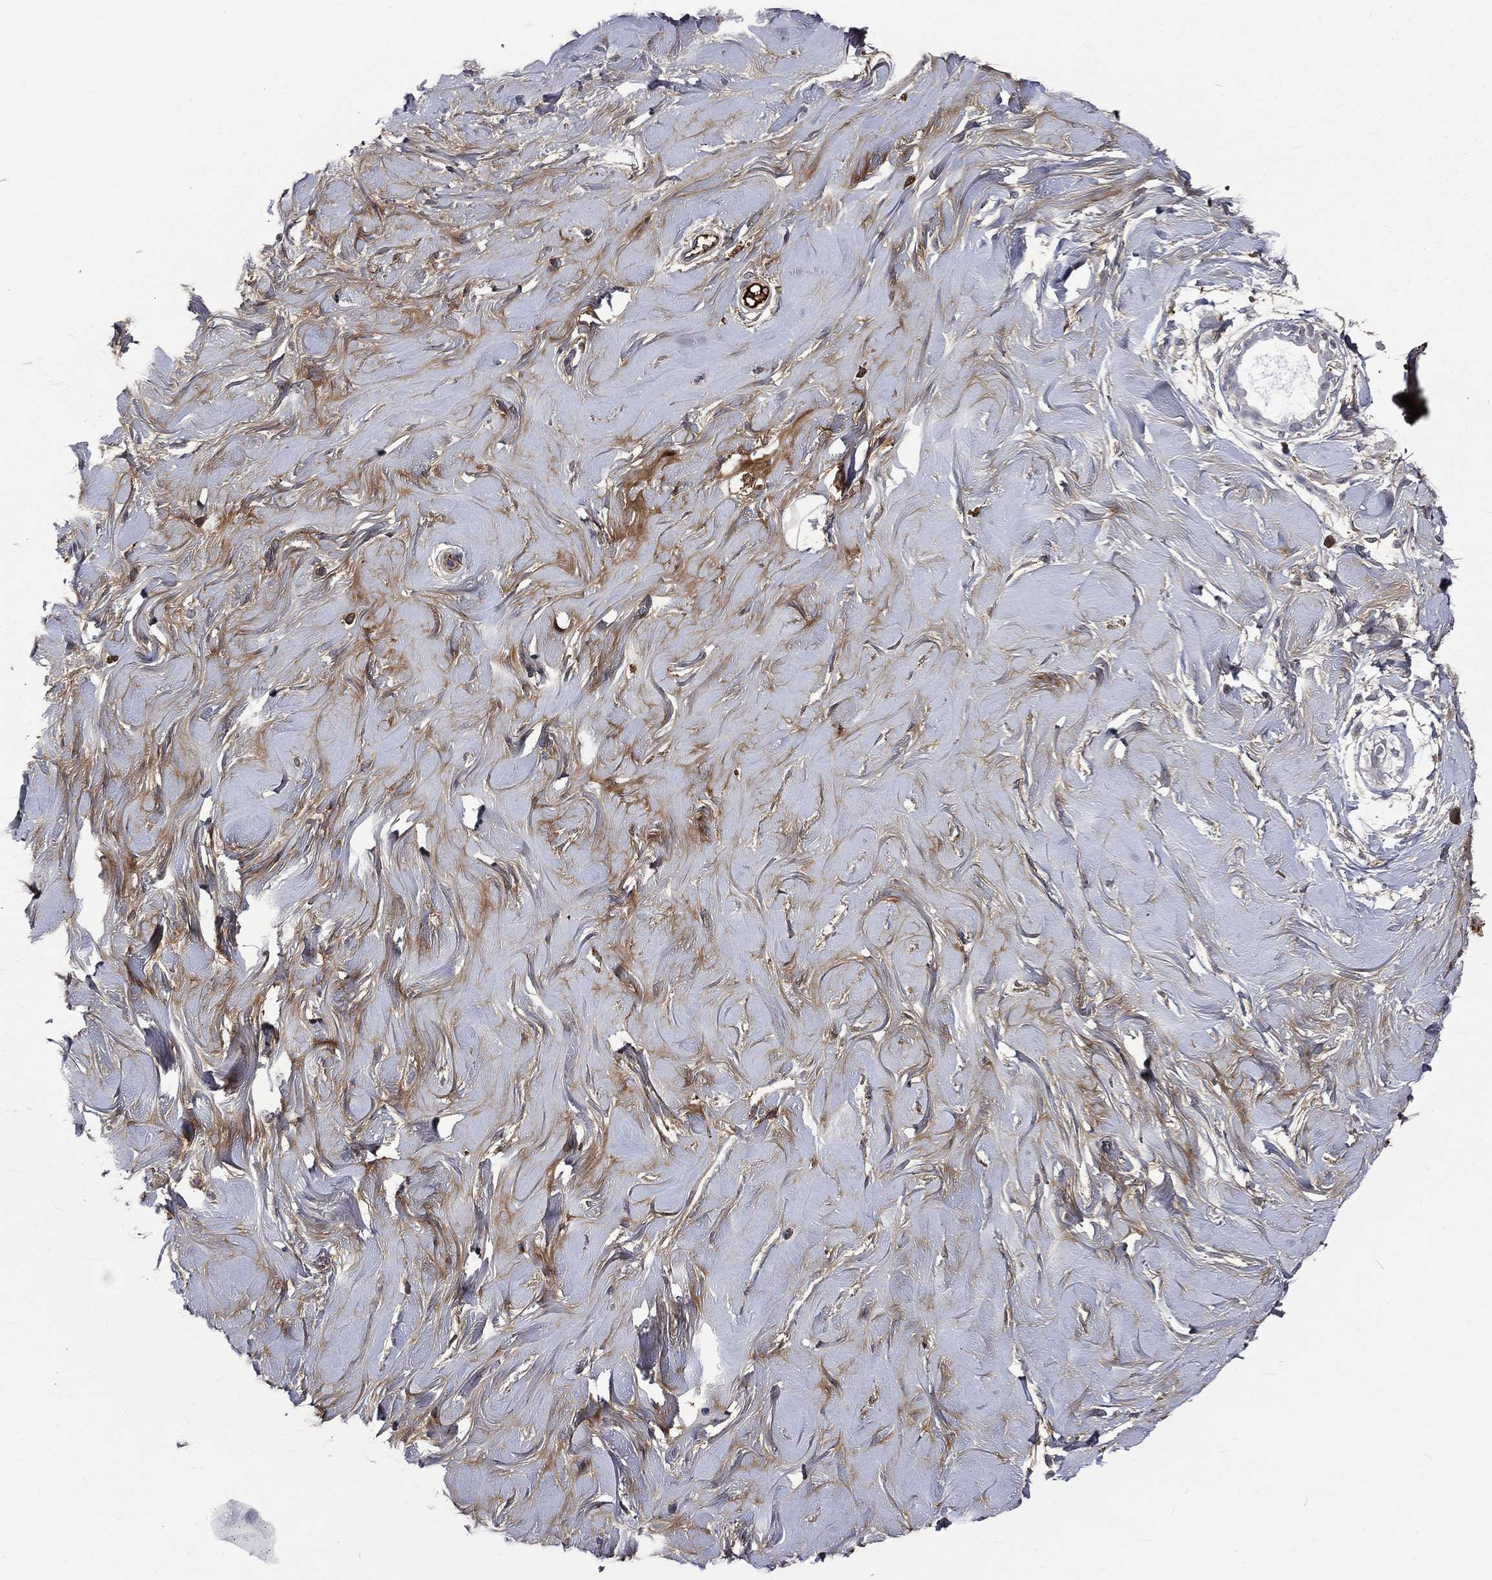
{"staining": {"intensity": "negative", "quantity": "none", "location": "none"}, "tissue": "soft tissue", "cell_type": "Fibroblasts", "image_type": "normal", "snomed": [{"axis": "morphology", "description": "Normal tissue, NOS"}, {"axis": "topography", "description": "Breast"}], "caption": "High power microscopy photomicrograph of an immunohistochemistry (IHC) histopathology image of benign soft tissue, revealing no significant staining in fibroblasts. Nuclei are stained in blue.", "gene": "FGG", "patient": {"sex": "female", "age": 49}}